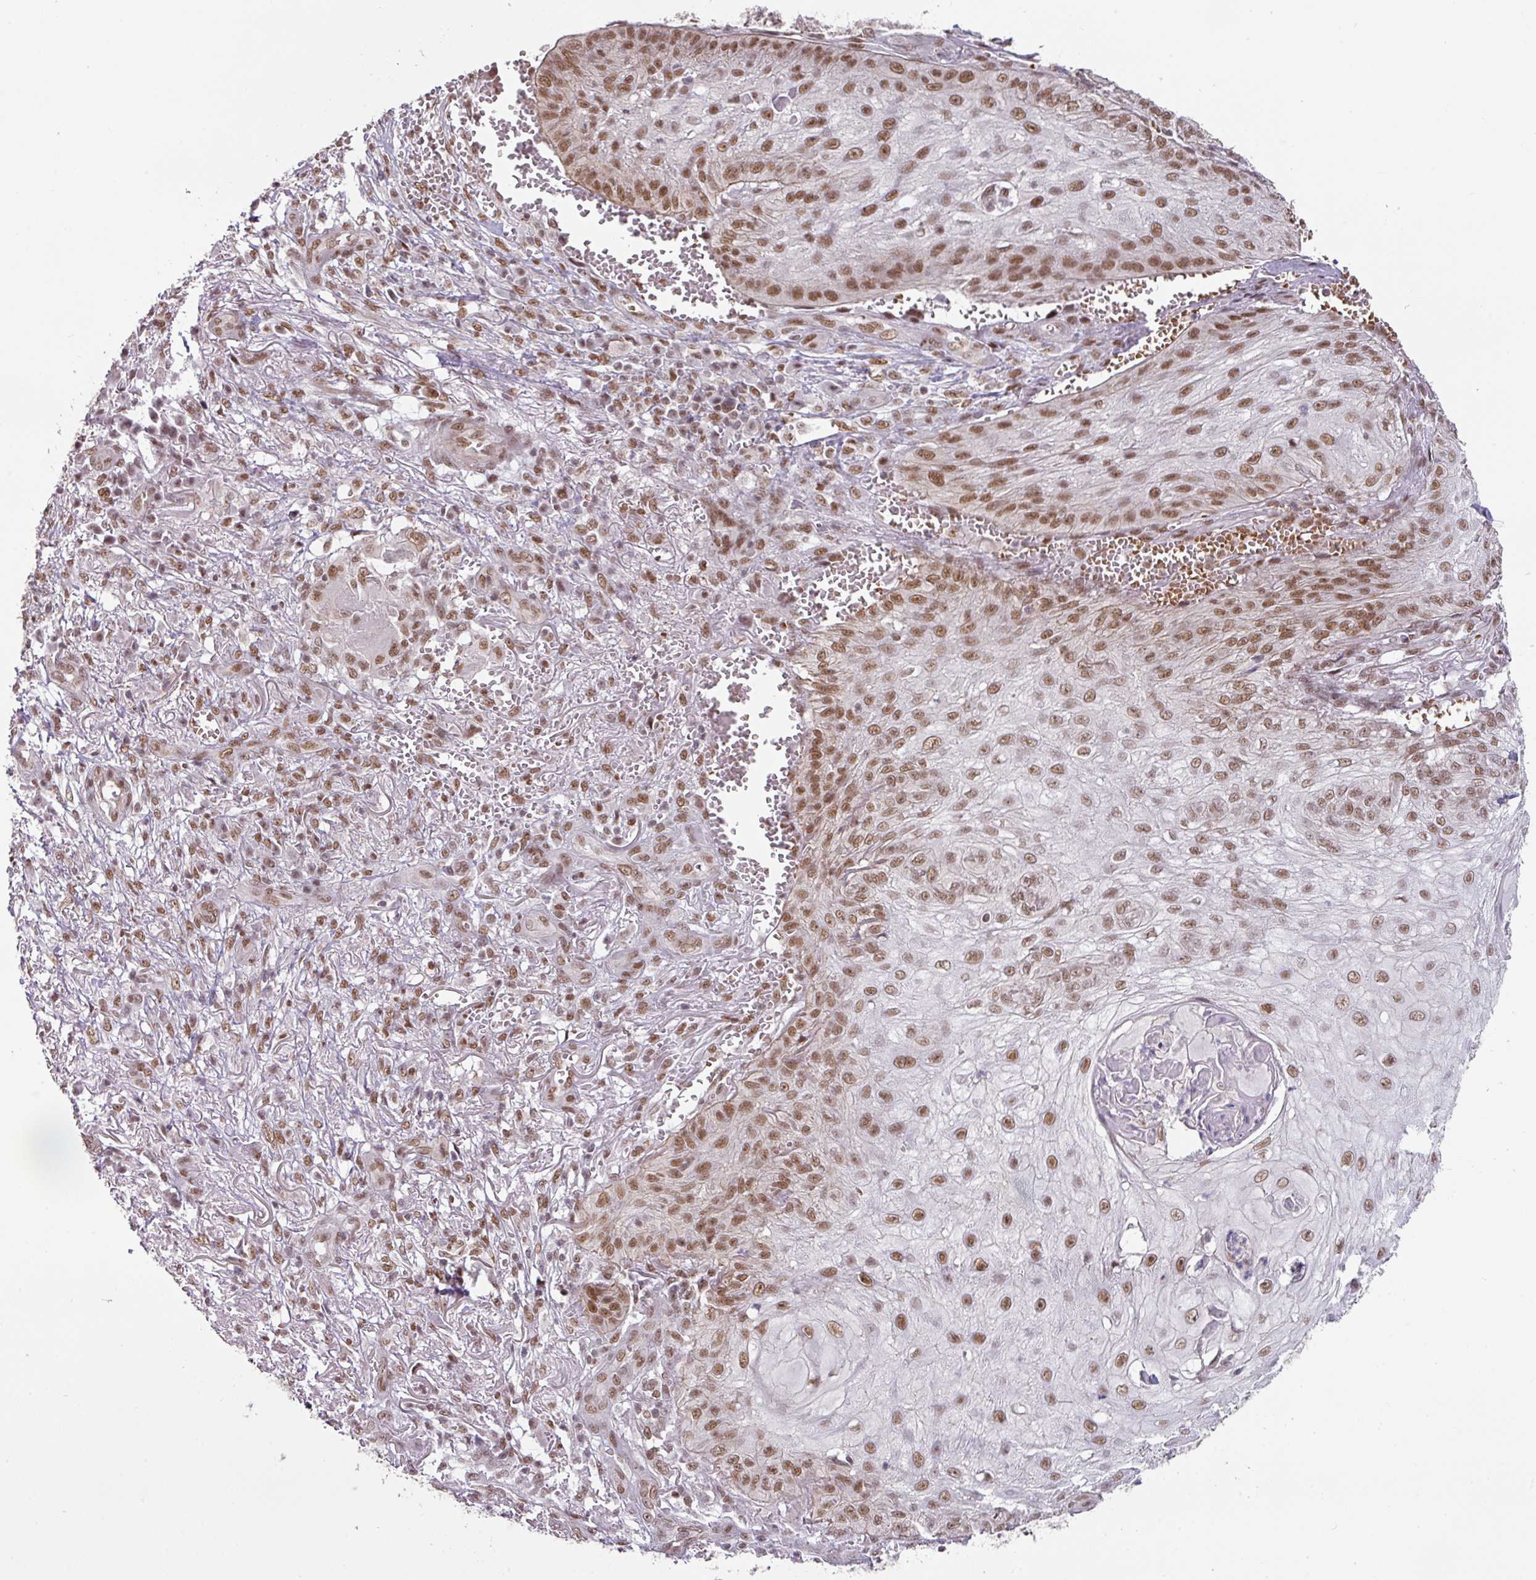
{"staining": {"intensity": "moderate", "quantity": ">75%", "location": "nuclear"}, "tissue": "skin cancer", "cell_type": "Tumor cells", "image_type": "cancer", "snomed": [{"axis": "morphology", "description": "Squamous cell carcinoma, NOS"}, {"axis": "topography", "description": "Skin"}], "caption": "Tumor cells reveal medium levels of moderate nuclear staining in about >75% of cells in human skin cancer.", "gene": "NCOA5", "patient": {"sex": "male", "age": 70}}